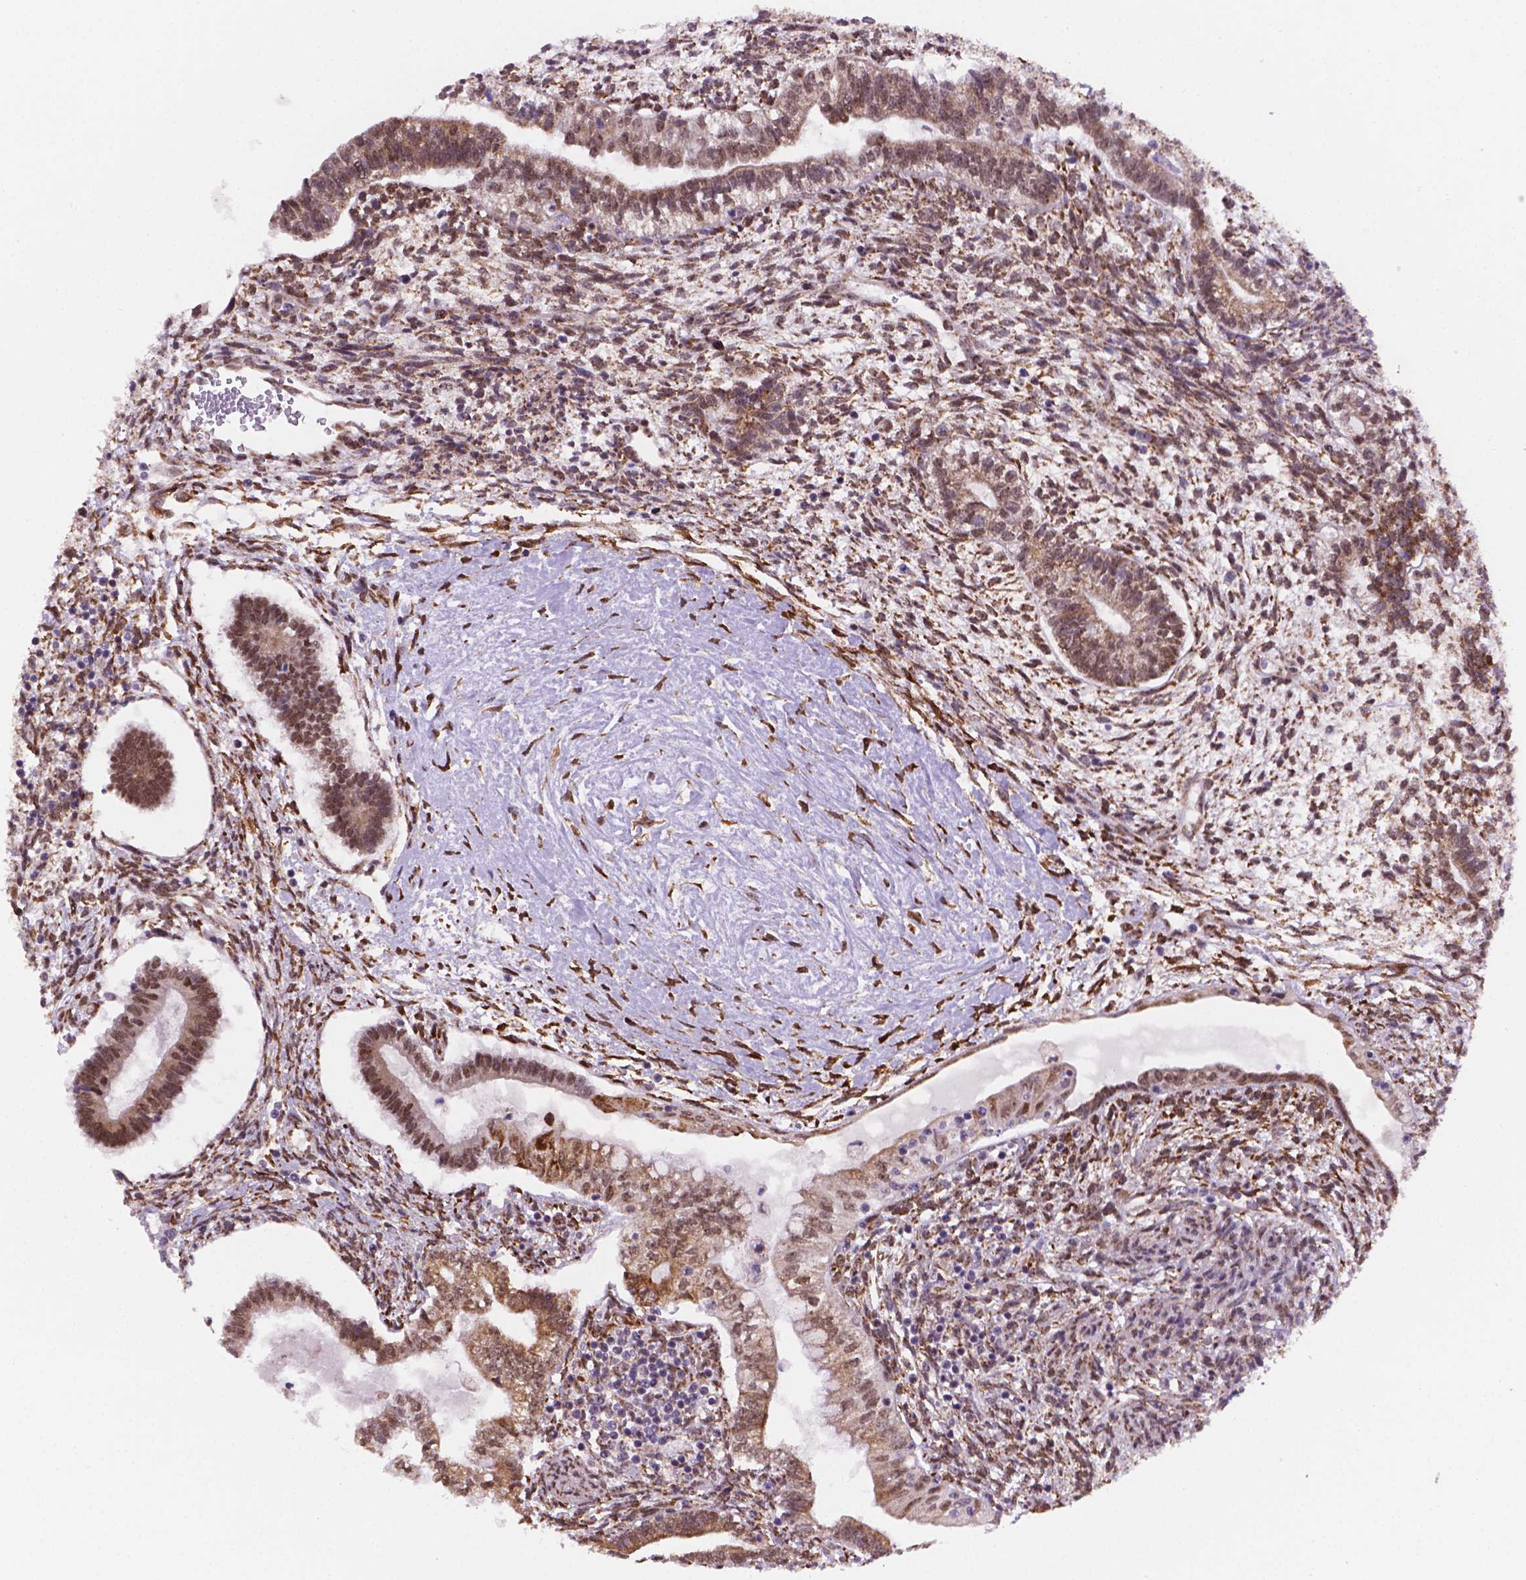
{"staining": {"intensity": "moderate", "quantity": ">75%", "location": "cytoplasmic/membranous,nuclear"}, "tissue": "testis cancer", "cell_type": "Tumor cells", "image_type": "cancer", "snomed": [{"axis": "morphology", "description": "Carcinoma, Embryonal, NOS"}, {"axis": "topography", "description": "Testis"}], "caption": "About >75% of tumor cells in embryonal carcinoma (testis) exhibit moderate cytoplasmic/membranous and nuclear protein staining as visualized by brown immunohistochemical staining.", "gene": "FNIP1", "patient": {"sex": "male", "age": 37}}